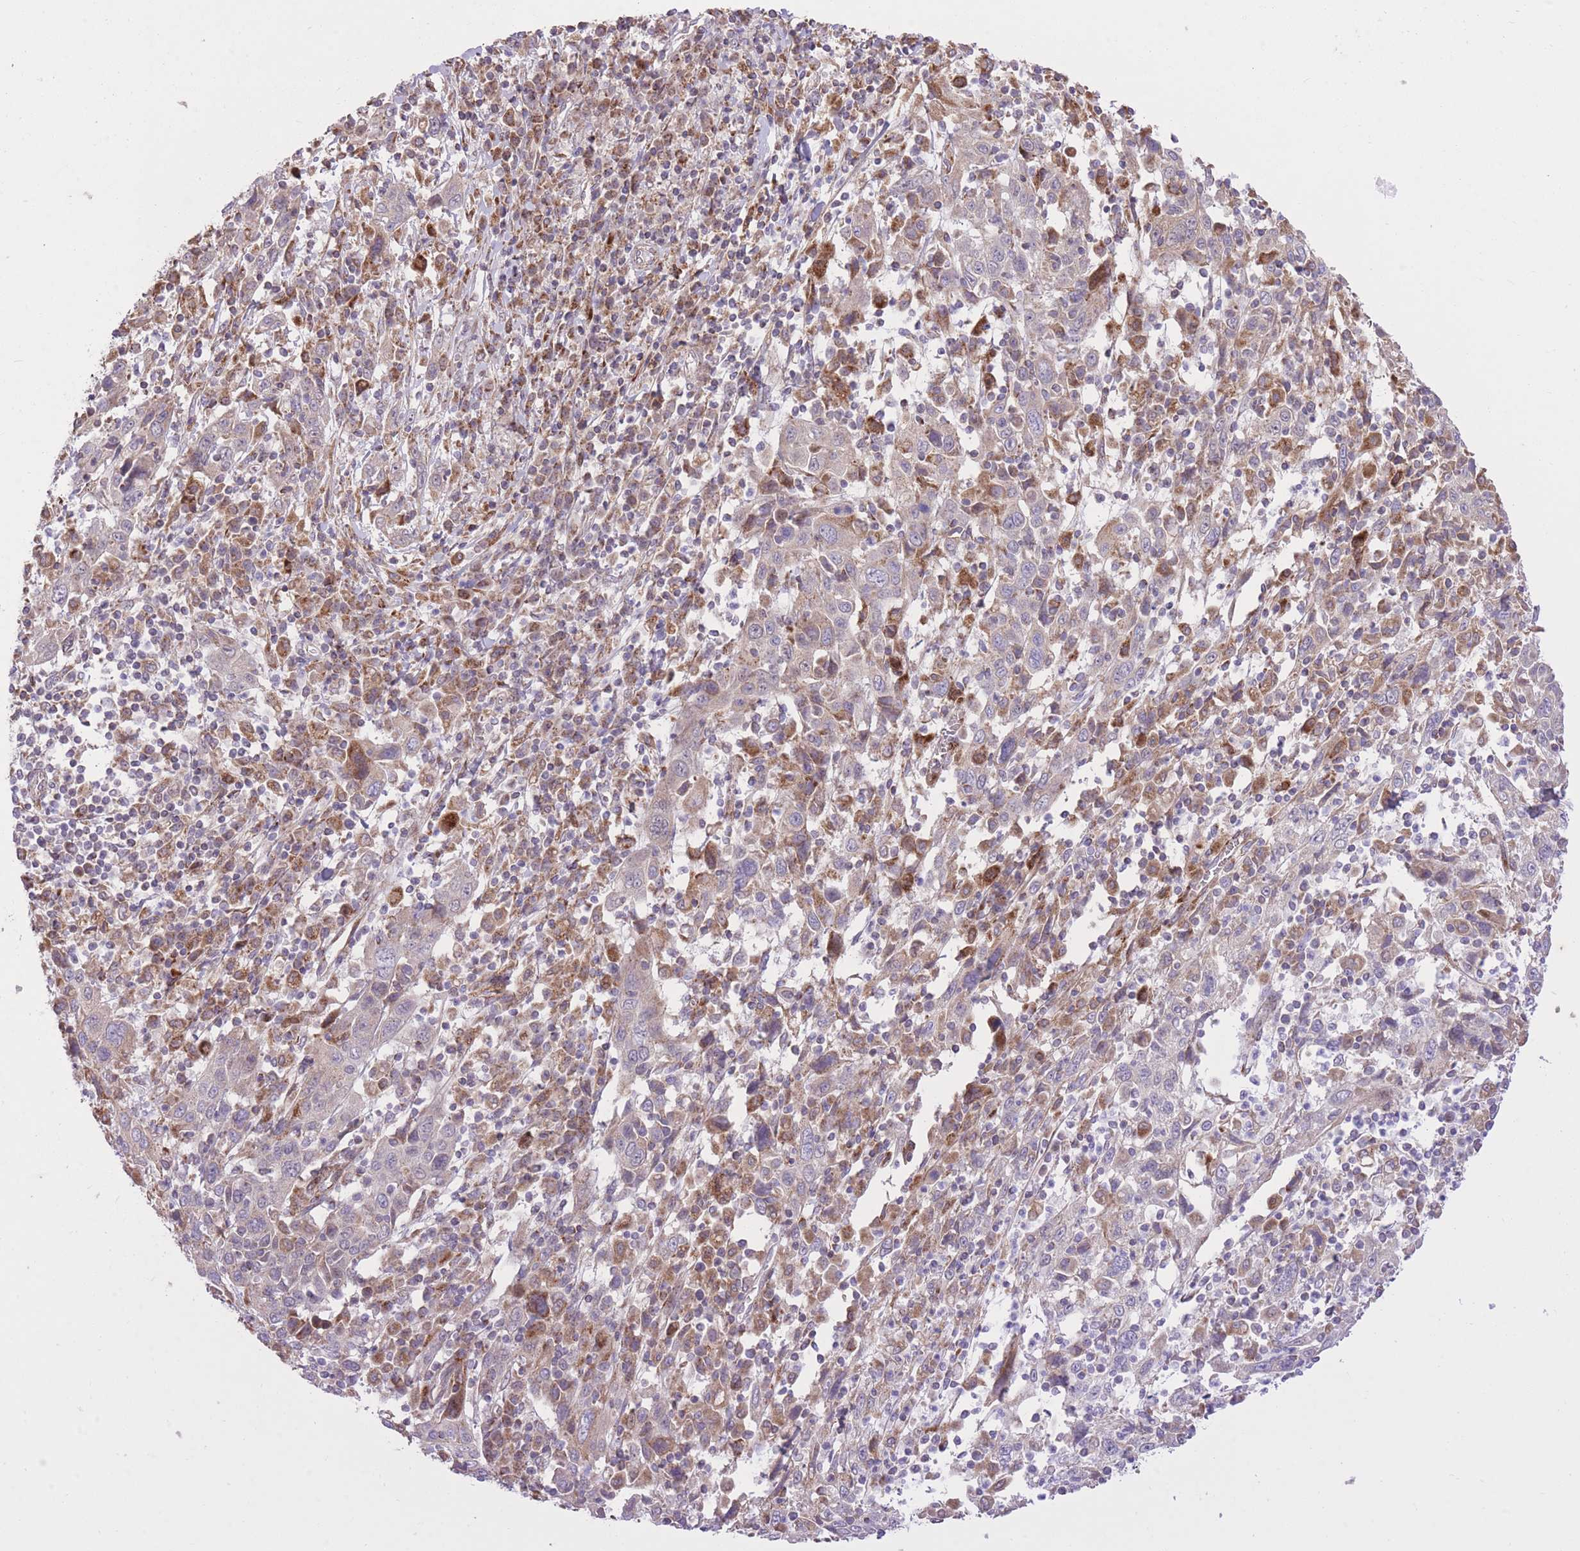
{"staining": {"intensity": "negative", "quantity": "none", "location": "none"}, "tissue": "cervical cancer", "cell_type": "Tumor cells", "image_type": "cancer", "snomed": [{"axis": "morphology", "description": "Squamous cell carcinoma, NOS"}, {"axis": "topography", "description": "Cervix"}], "caption": "DAB immunohistochemical staining of human squamous cell carcinoma (cervical) reveals no significant staining in tumor cells.", "gene": "SLC4A4", "patient": {"sex": "female", "age": 46}}